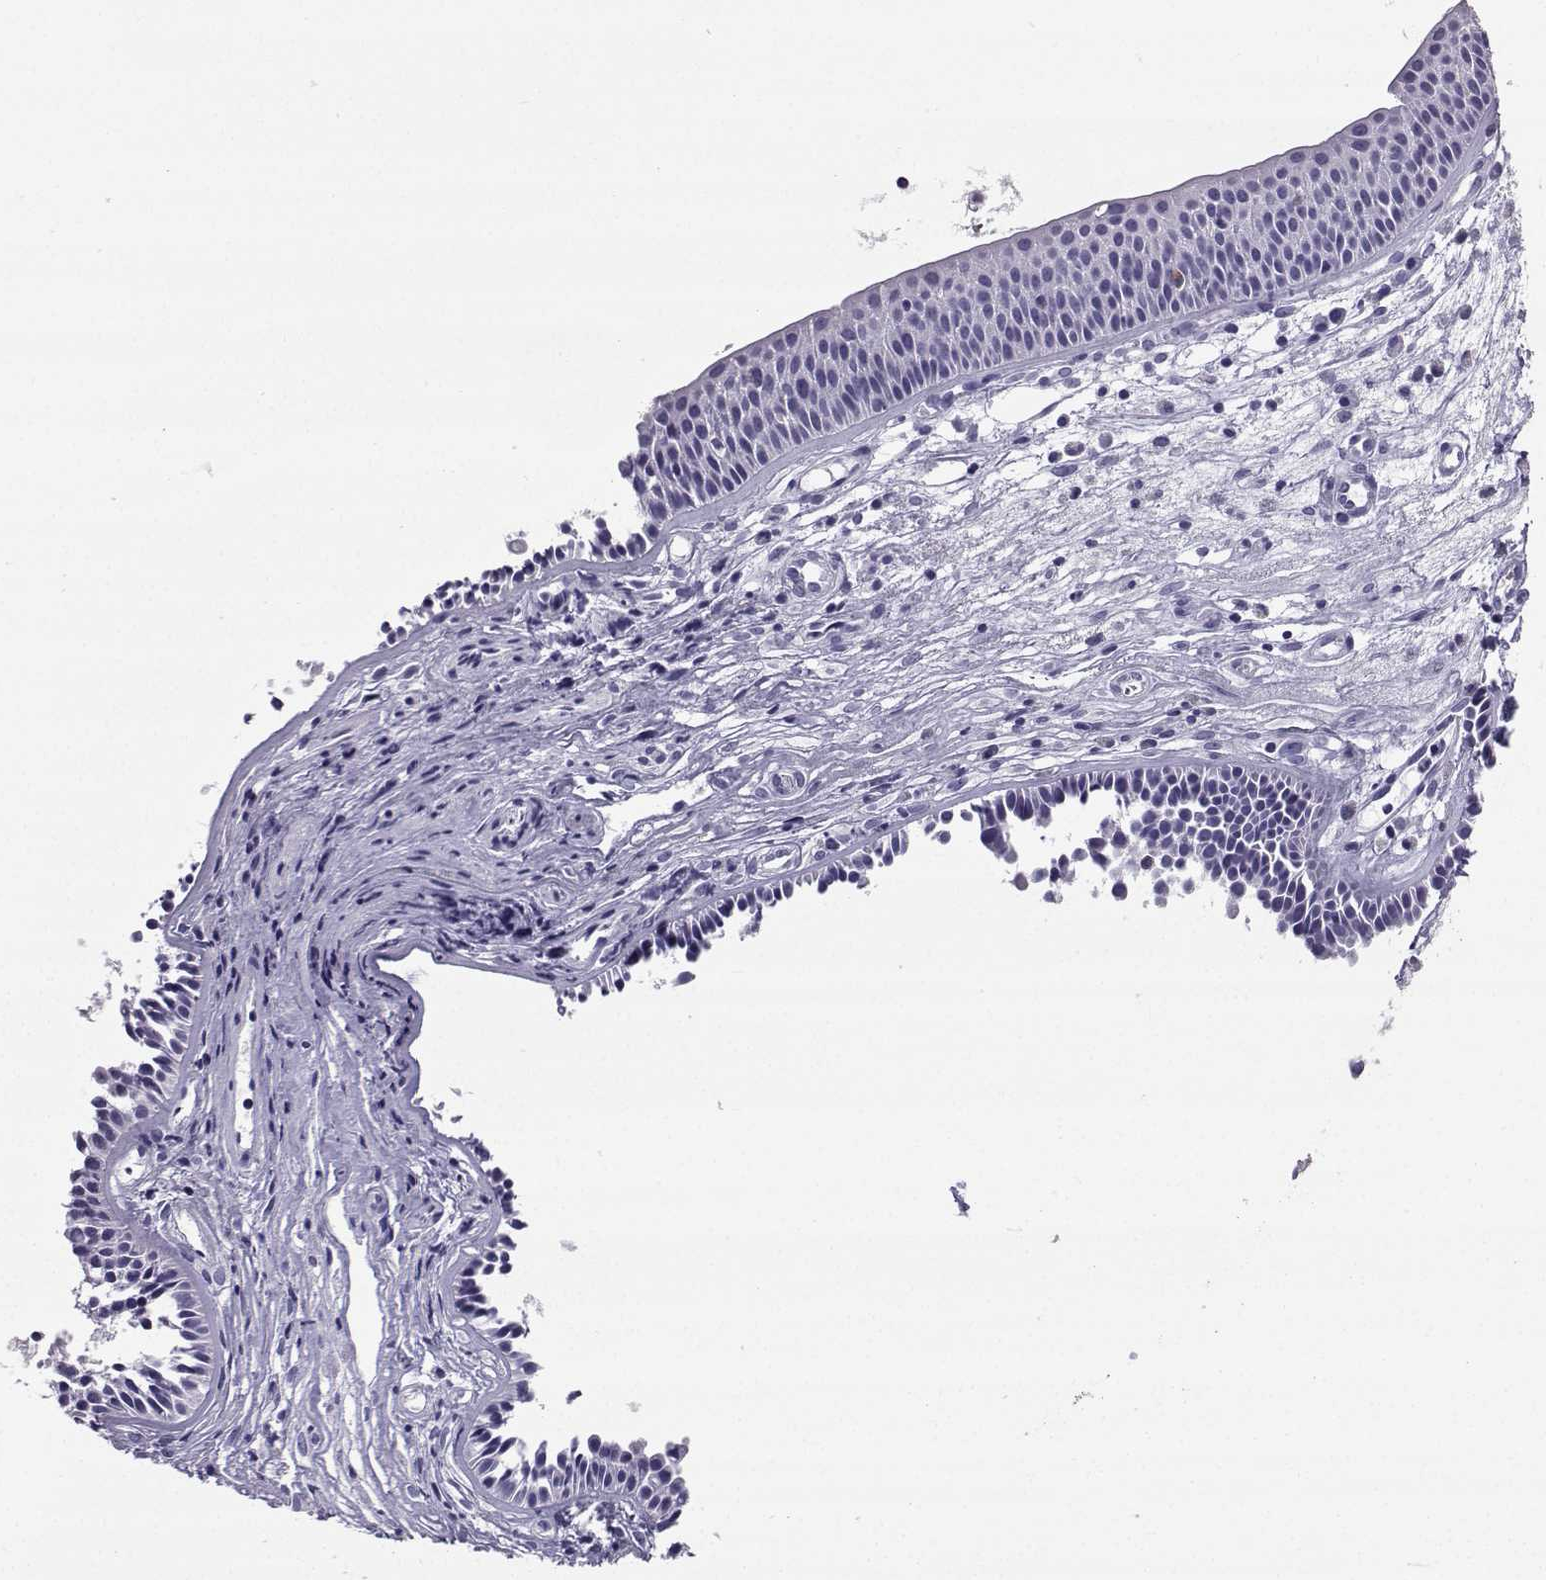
{"staining": {"intensity": "negative", "quantity": "none", "location": "none"}, "tissue": "nasopharynx", "cell_type": "Respiratory epithelial cells", "image_type": "normal", "snomed": [{"axis": "morphology", "description": "Normal tissue, NOS"}, {"axis": "topography", "description": "Nasopharynx"}], "caption": "Human nasopharynx stained for a protein using immunohistochemistry (IHC) demonstrates no positivity in respiratory epithelial cells.", "gene": "SLC18A2", "patient": {"sex": "male", "age": 31}}